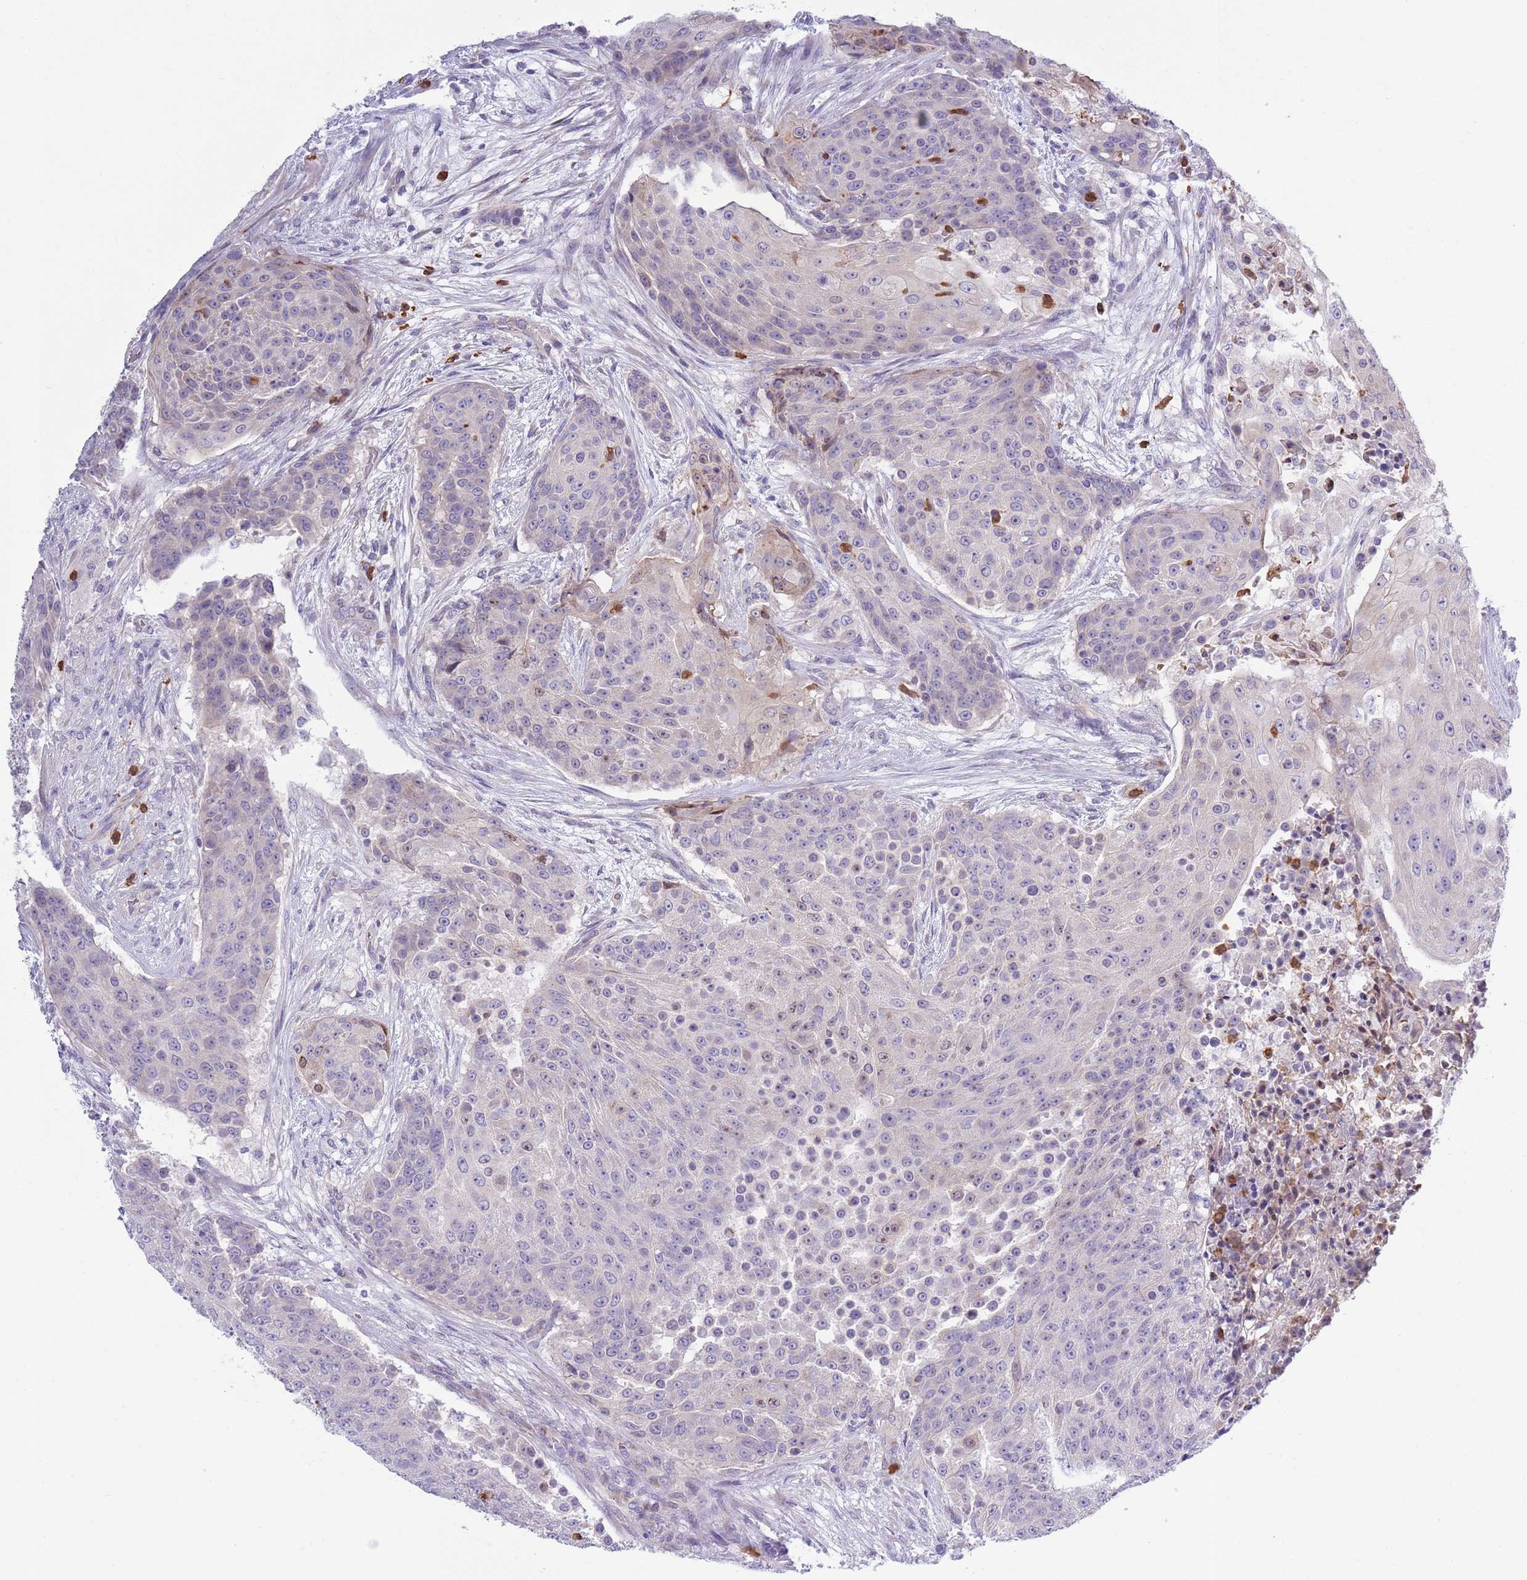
{"staining": {"intensity": "negative", "quantity": "none", "location": "none"}, "tissue": "urothelial cancer", "cell_type": "Tumor cells", "image_type": "cancer", "snomed": [{"axis": "morphology", "description": "Urothelial carcinoma, High grade"}, {"axis": "topography", "description": "Urinary bladder"}], "caption": "There is no significant staining in tumor cells of high-grade urothelial carcinoma.", "gene": "ZFP2", "patient": {"sex": "female", "age": 63}}